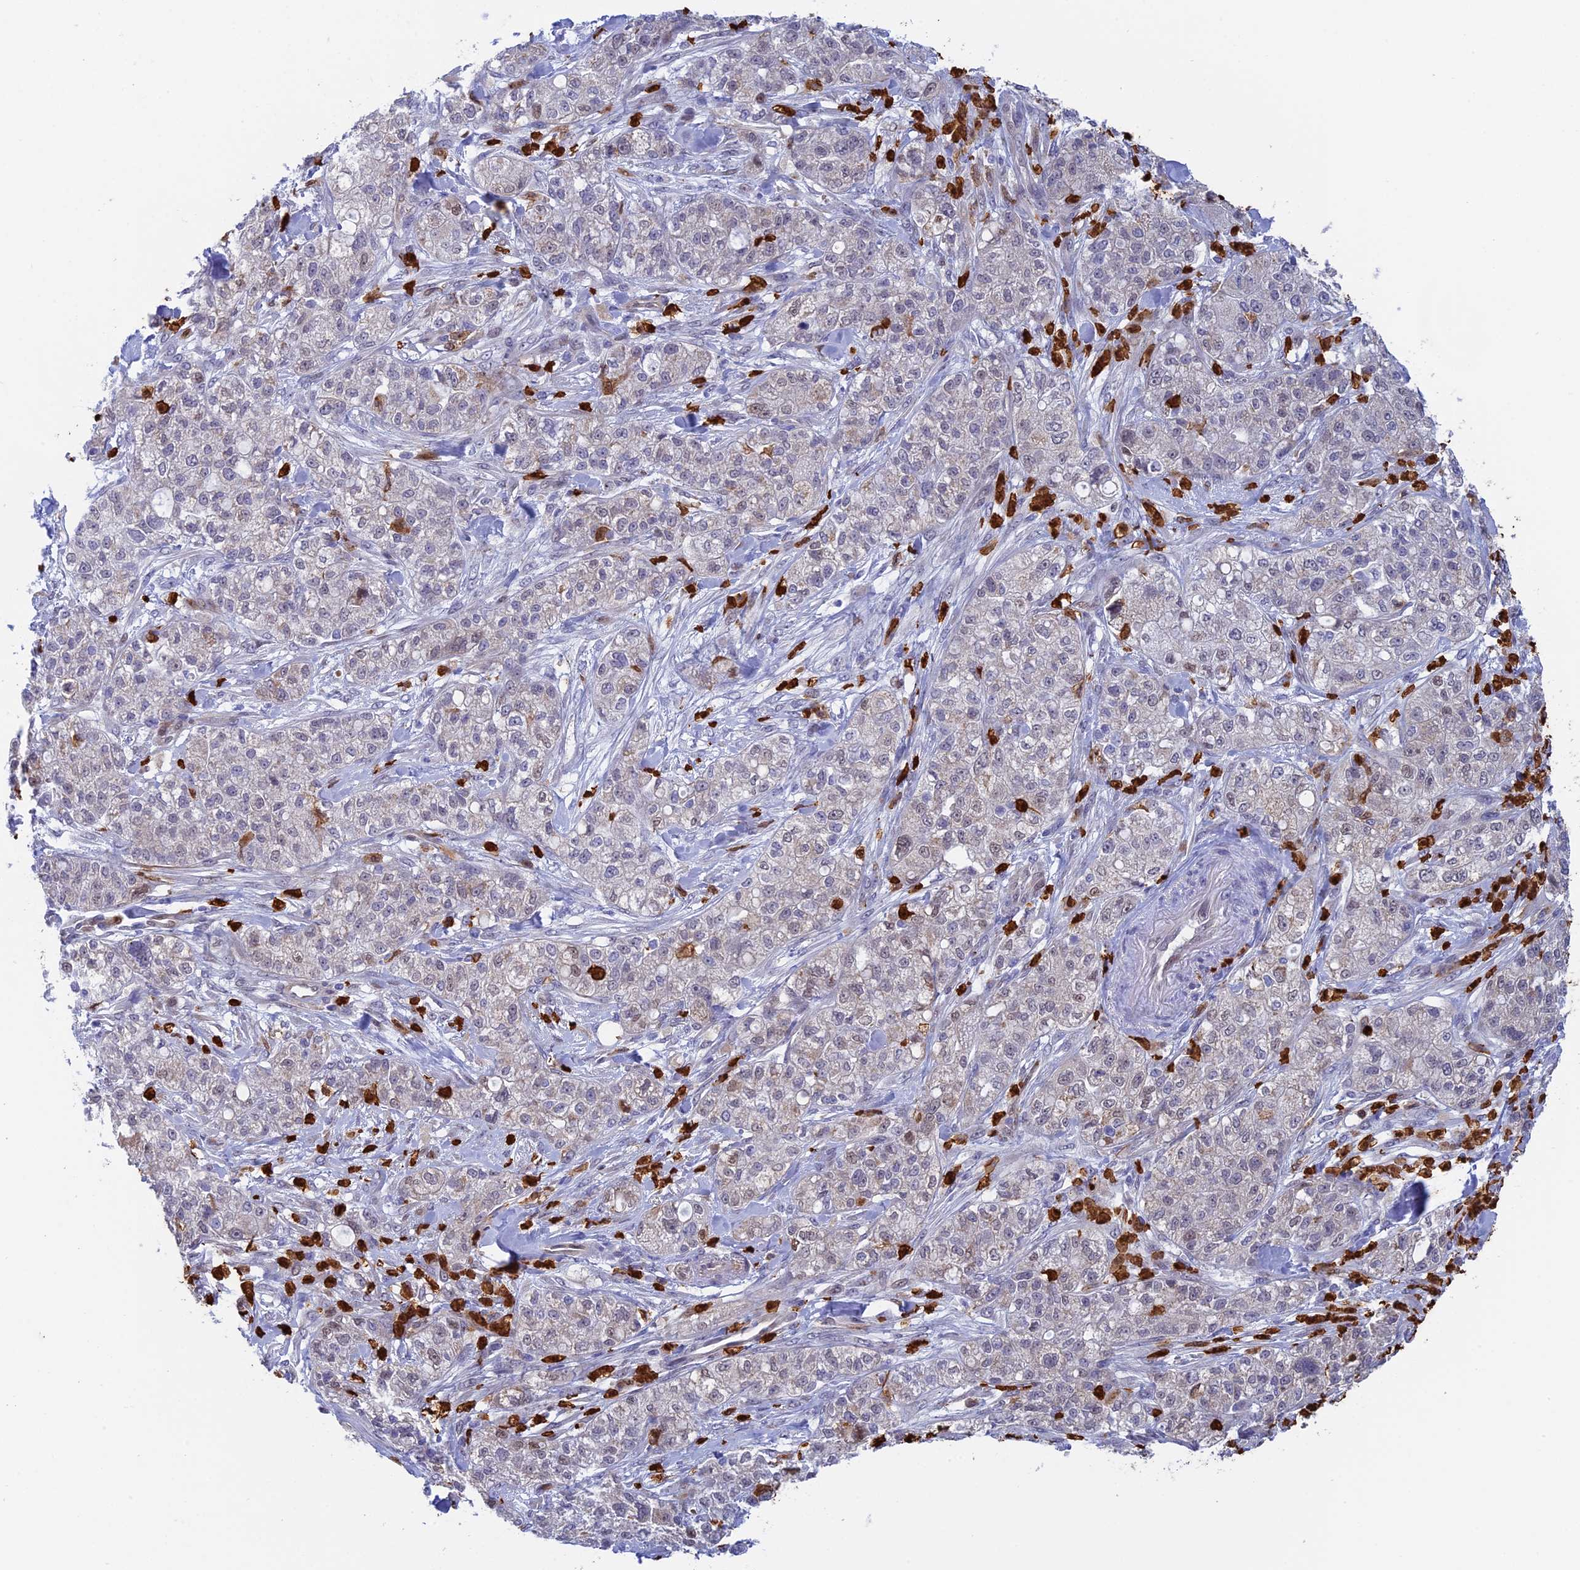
{"staining": {"intensity": "negative", "quantity": "none", "location": "none"}, "tissue": "pancreatic cancer", "cell_type": "Tumor cells", "image_type": "cancer", "snomed": [{"axis": "morphology", "description": "Adenocarcinoma, NOS"}, {"axis": "topography", "description": "Pancreas"}], "caption": "This is a histopathology image of IHC staining of pancreatic cancer, which shows no expression in tumor cells. (DAB immunohistochemistry, high magnification).", "gene": "SLC26A1", "patient": {"sex": "female", "age": 78}}